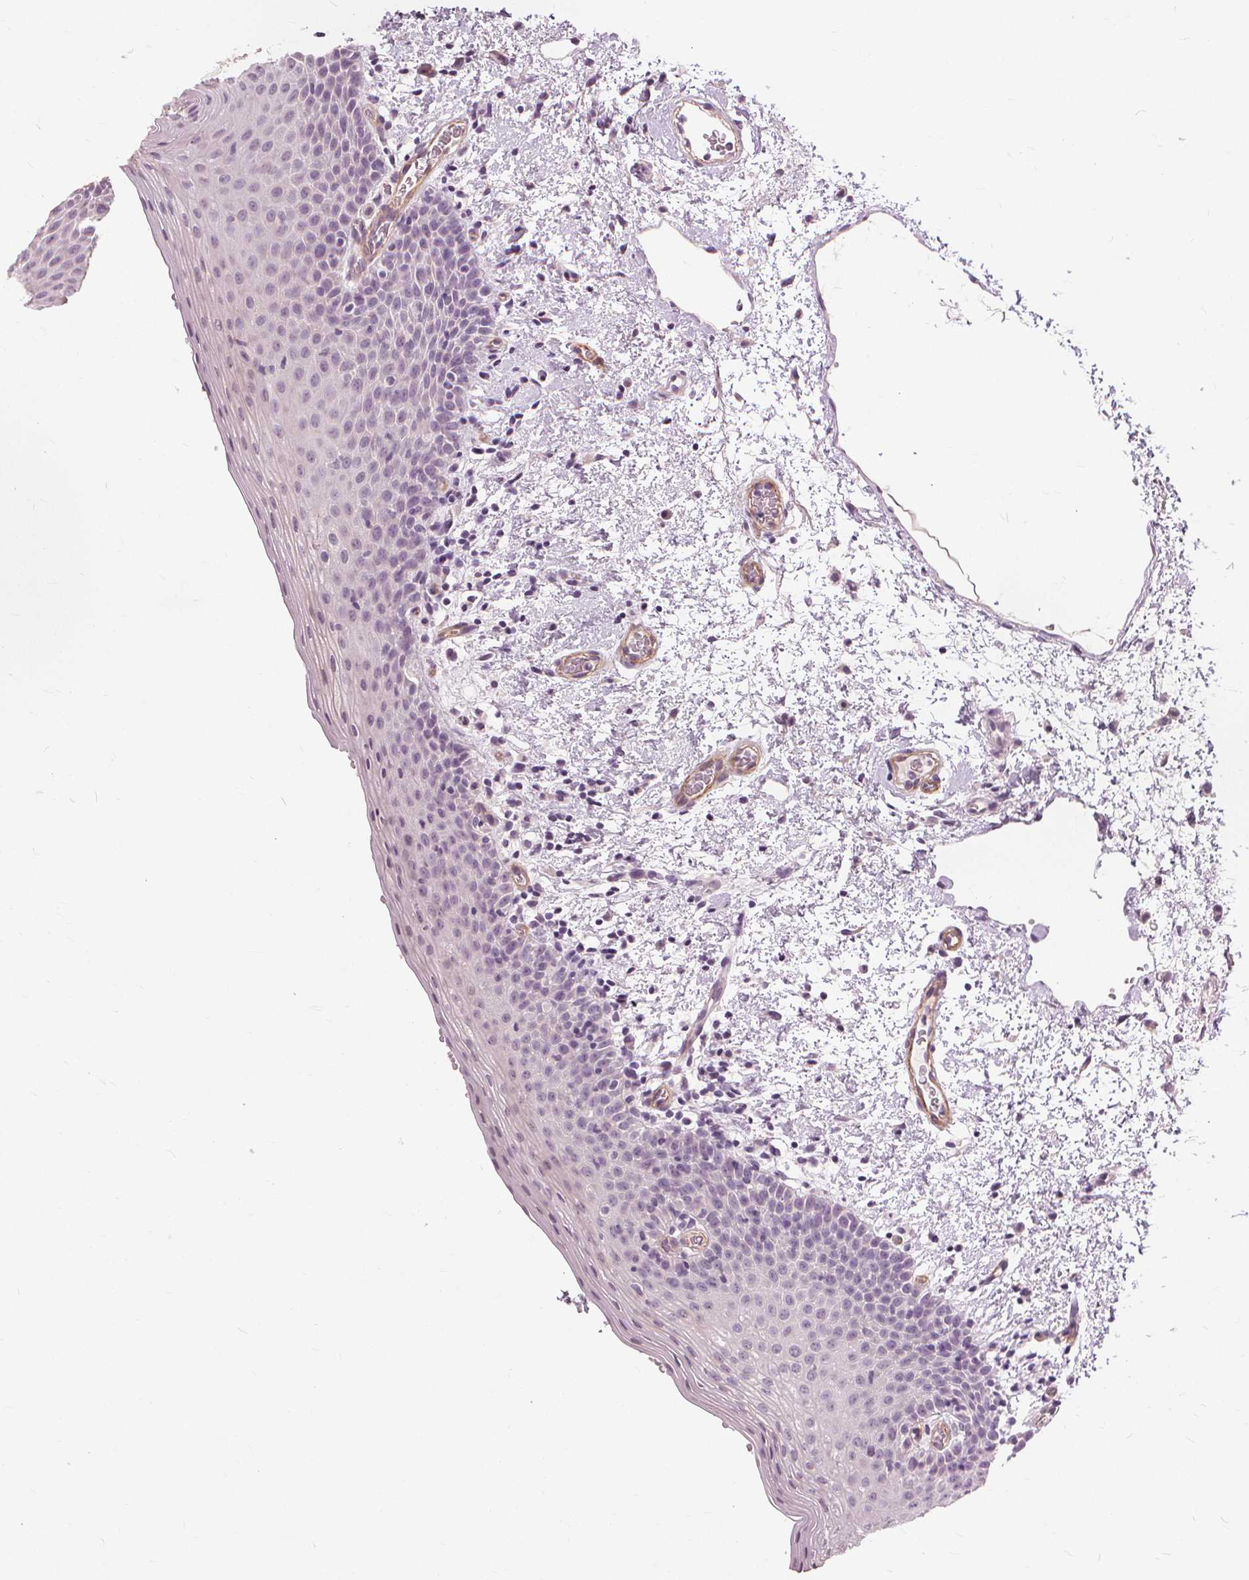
{"staining": {"intensity": "negative", "quantity": "none", "location": "none"}, "tissue": "oral mucosa", "cell_type": "Squamous epithelial cells", "image_type": "normal", "snomed": [{"axis": "morphology", "description": "Normal tissue, NOS"}, {"axis": "topography", "description": "Oral tissue"}, {"axis": "topography", "description": "Head-Neck"}], "caption": "There is no significant staining in squamous epithelial cells of oral mucosa.", "gene": "SFTPD", "patient": {"sex": "female", "age": 55}}